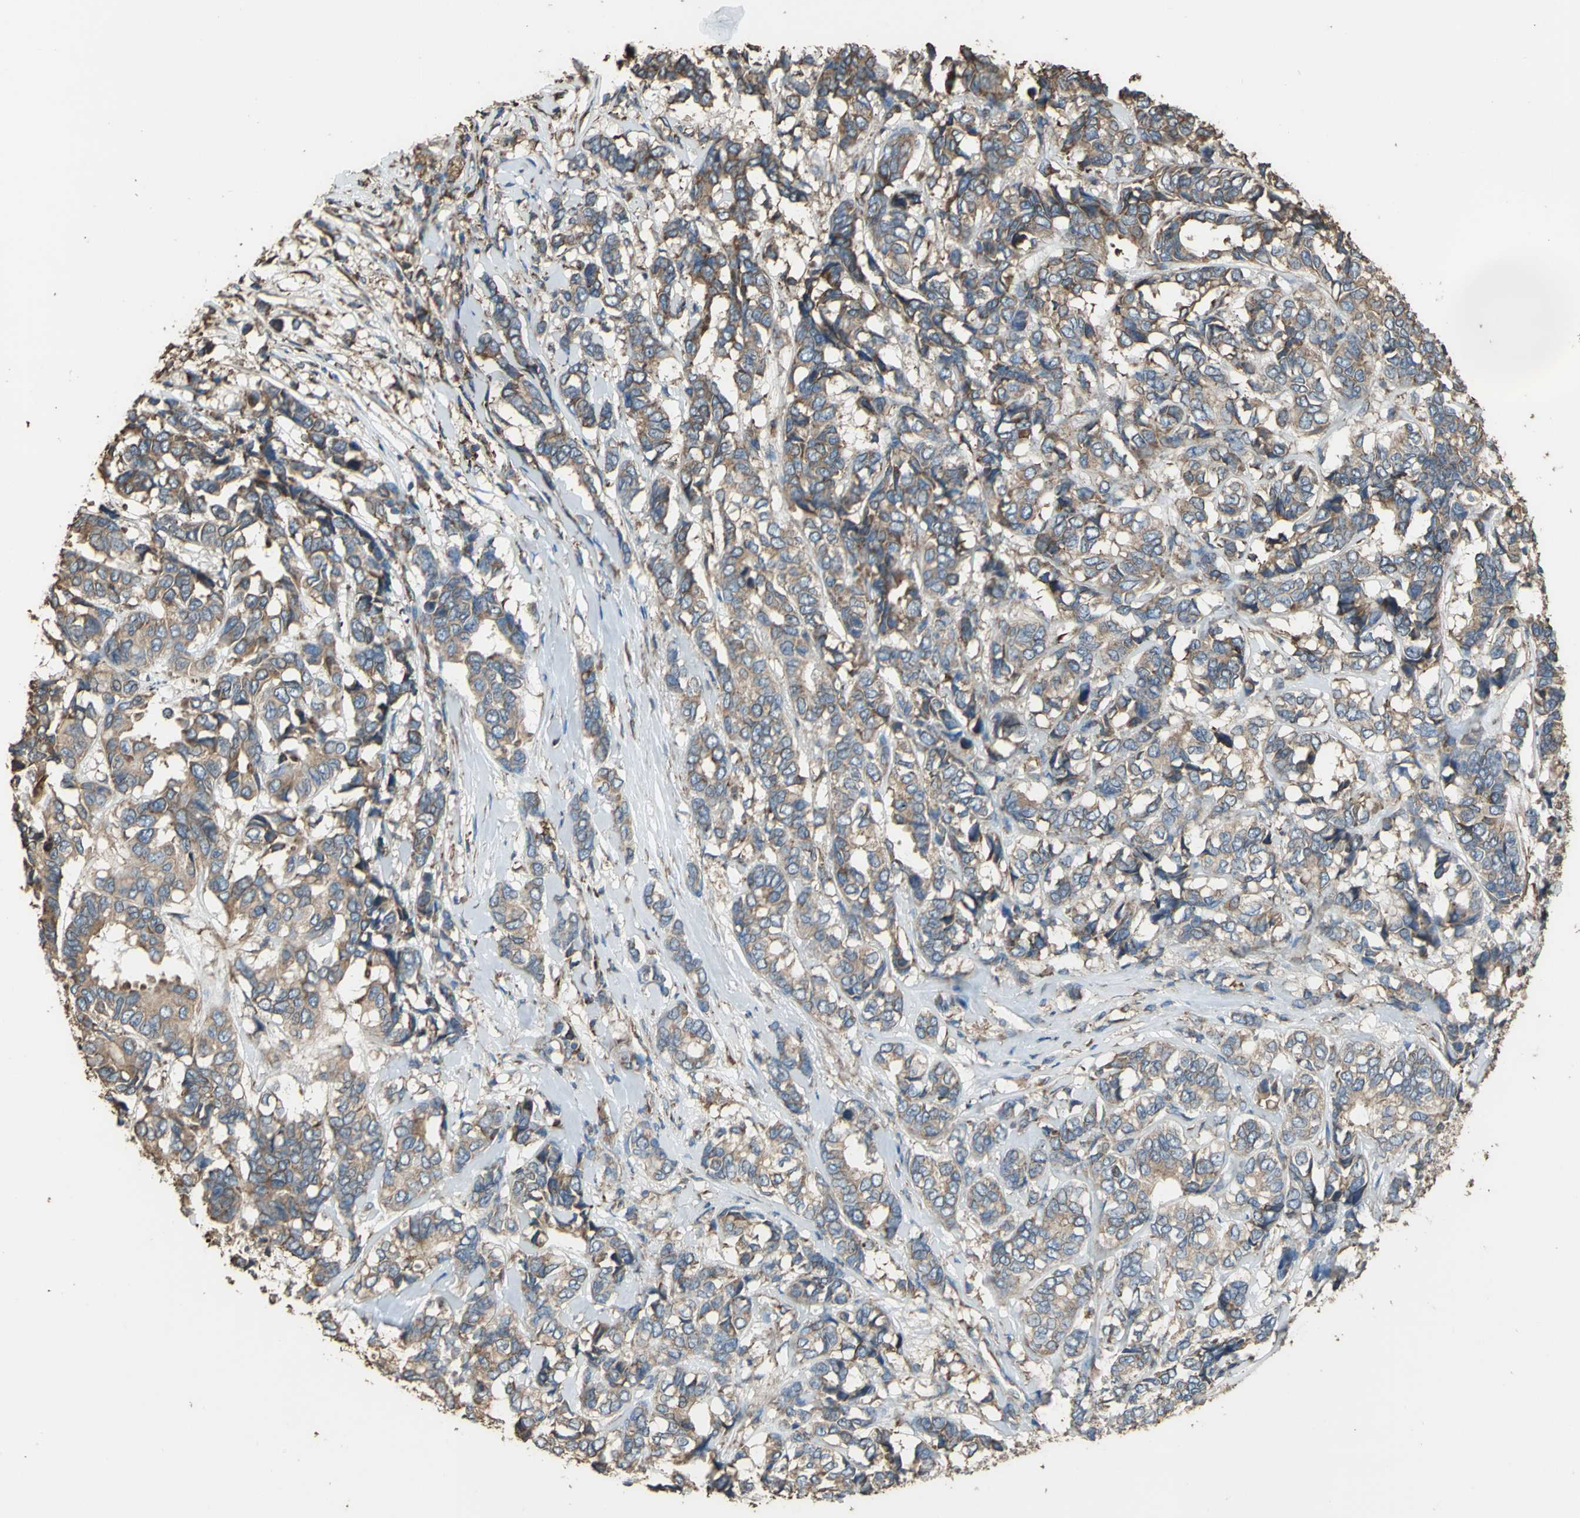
{"staining": {"intensity": "moderate", "quantity": ">75%", "location": "cytoplasmic/membranous"}, "tissue": "breast cancer", "cell_type": "Tumor cells", "image_type": "cancer", "snomed": [{"axis": "morphology", "description": "Duct carcinoma"}, {"axis": "topography", "description": "Breast"}], "caption": "Moderate cytoplasmic/membranous positivity for a protein is seen in approximately >75% of tumor cells of breast invasive ductal carcinoma using immunohistochemistry.", "gene": "GPANK1", "patient": {"sex": "female", "age": 87}}